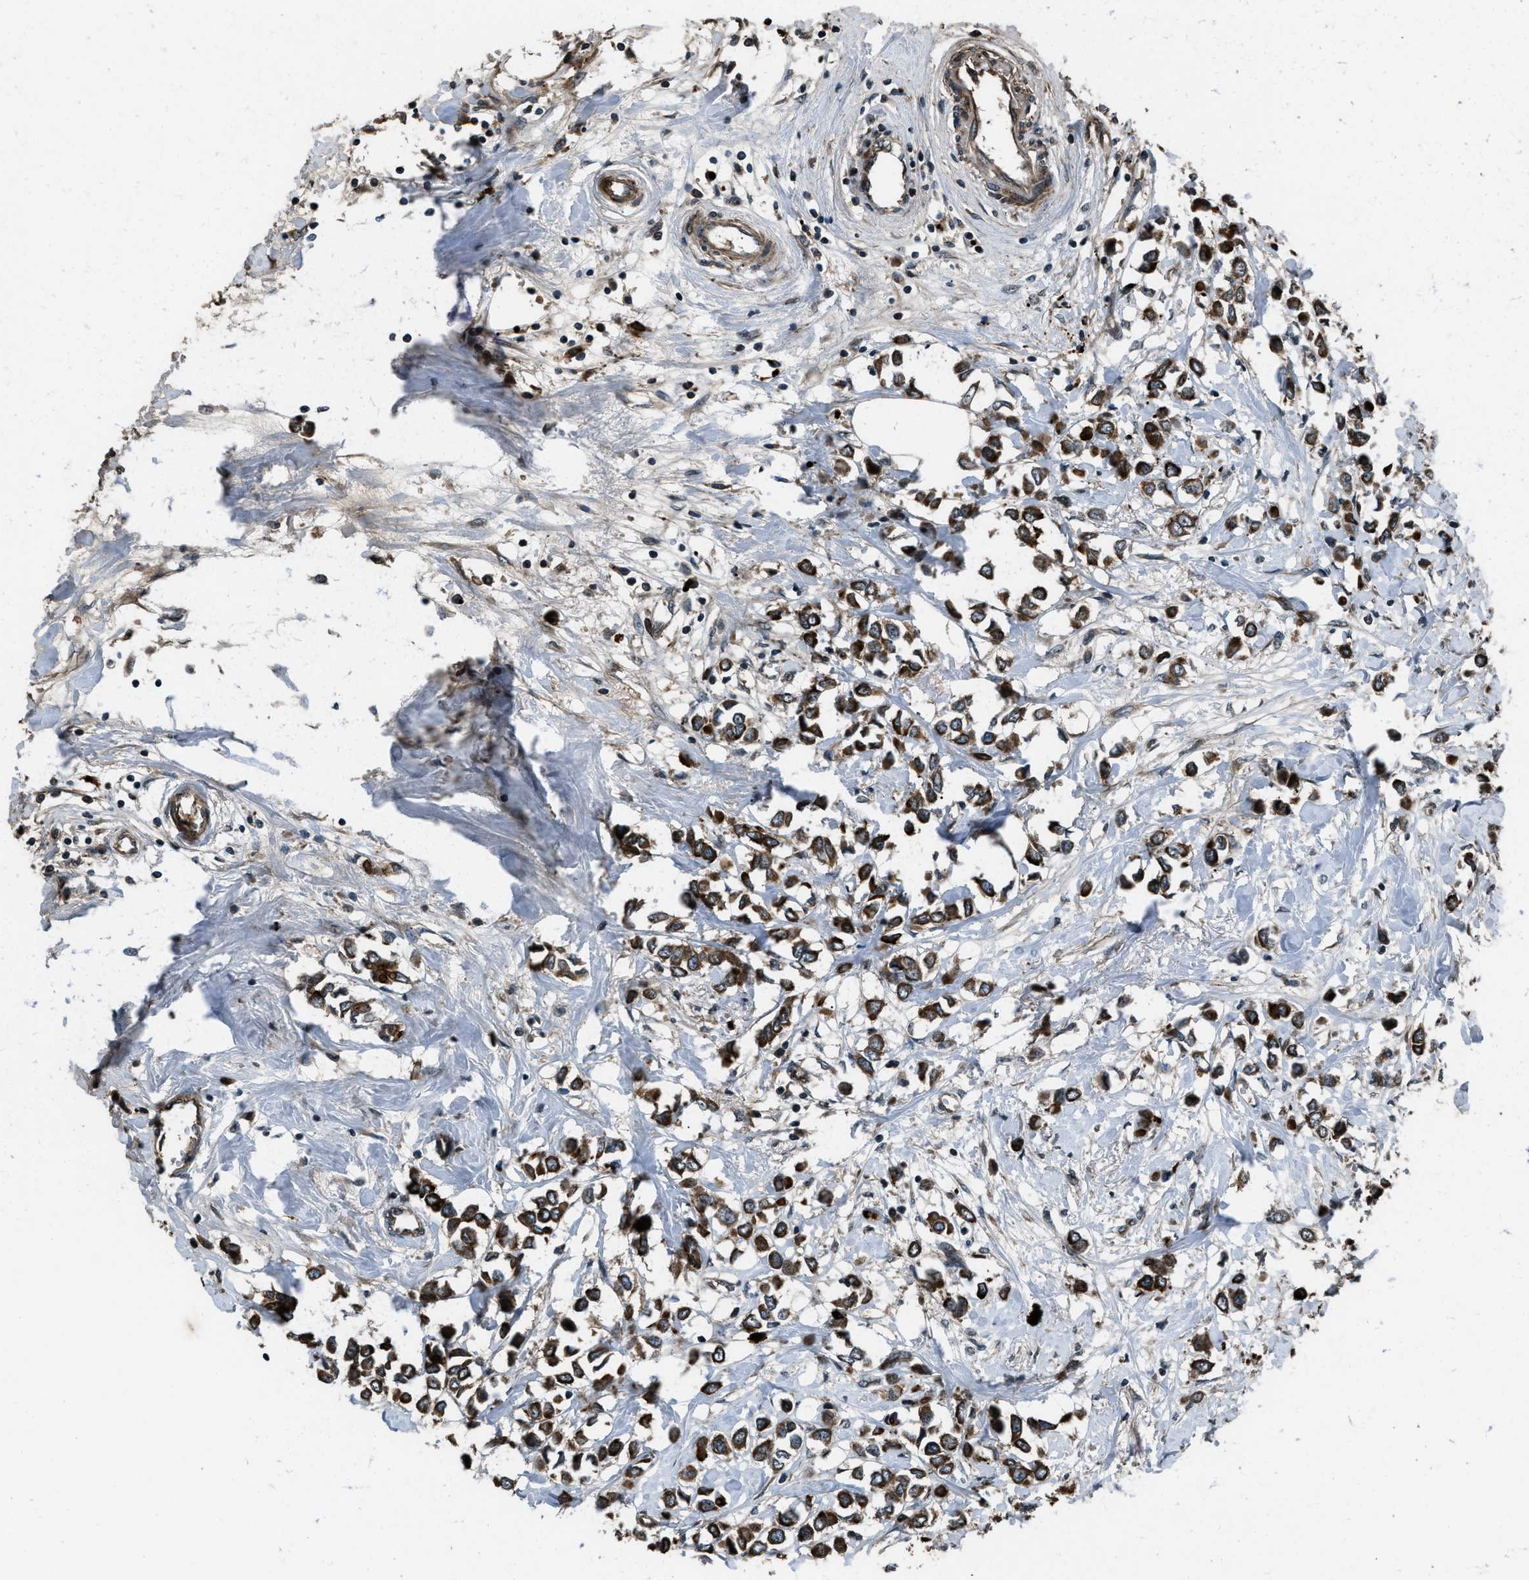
{"staining": {"intensity": "strong", "quantity": ">75%", "location": "cytoplasmic/membranous"}, "tissue": "breast cancer", "cell_type": "Tumor cells", "image_type": "cancer", "snomed": [{"axis": "morphology", "description": "Lobular carcinoma"}, {"axis": "topography", "description": "Breast"}], "caption": "Lobular carcinoma (breast) tissue displays strong cytoplasmic/membranous expression in about >75% of tumor cells, visualized by immunohistochemistry.", "gene": "IRAK4", "patient": {"sex": "female", "age": 51}}